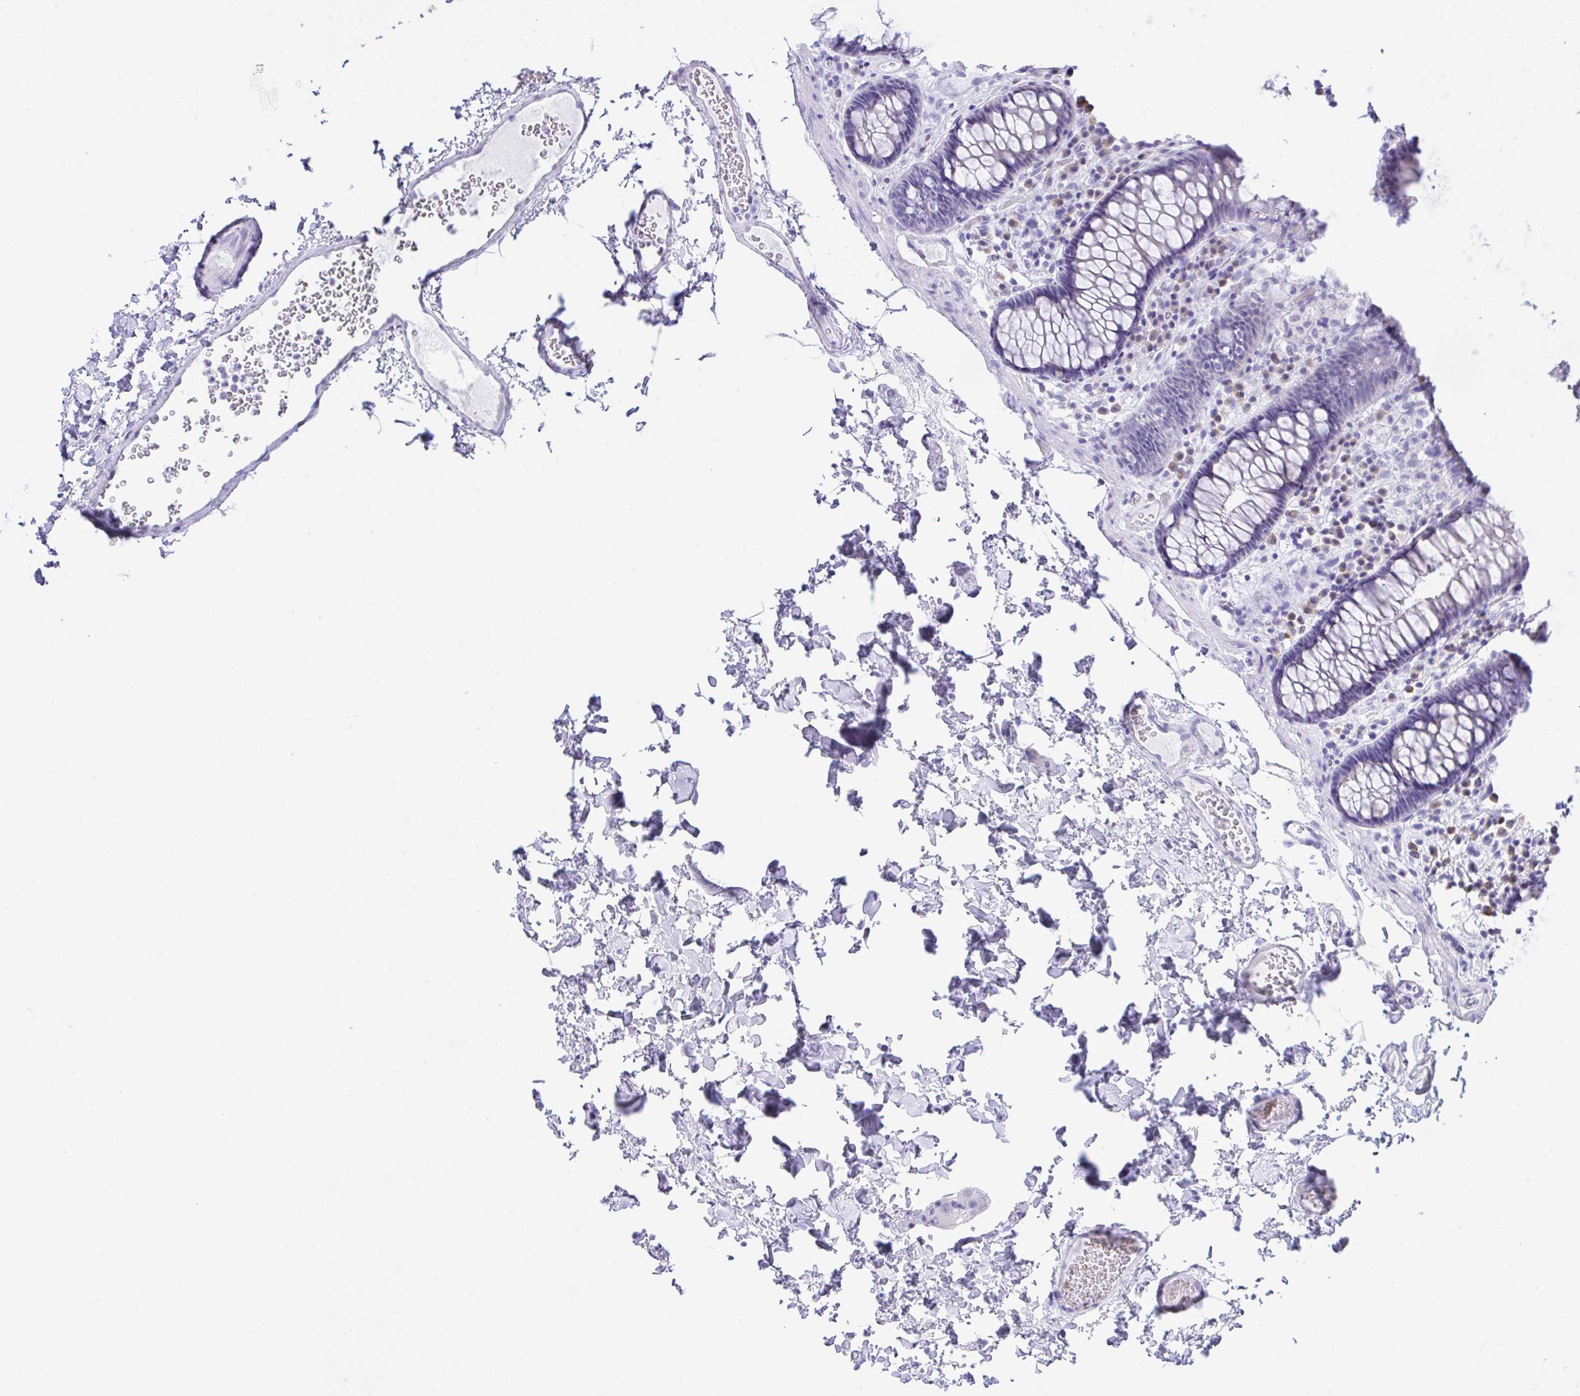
{"staining": {"intensity": "negative", "quantity": "none", "location": "none"}, "tissue": "colon", "cell_type": "Endothelial cells", "image_type": "normal", "snomed": [{"axis": "morphology", "description": "Normal tissue, NOS"}, {"axis": "topography", "description": "Colon"}, {"axis": "topography", "description": "Peripheral nerve tissue"}], "caption": "An immunohistochemistry (IHC) photomicrograph of unremarkable colon is shown. There is no staining in endothelial cells of colon.", "gene": "SEL1L2", "patient": {"sex": "male", "age": 84}}